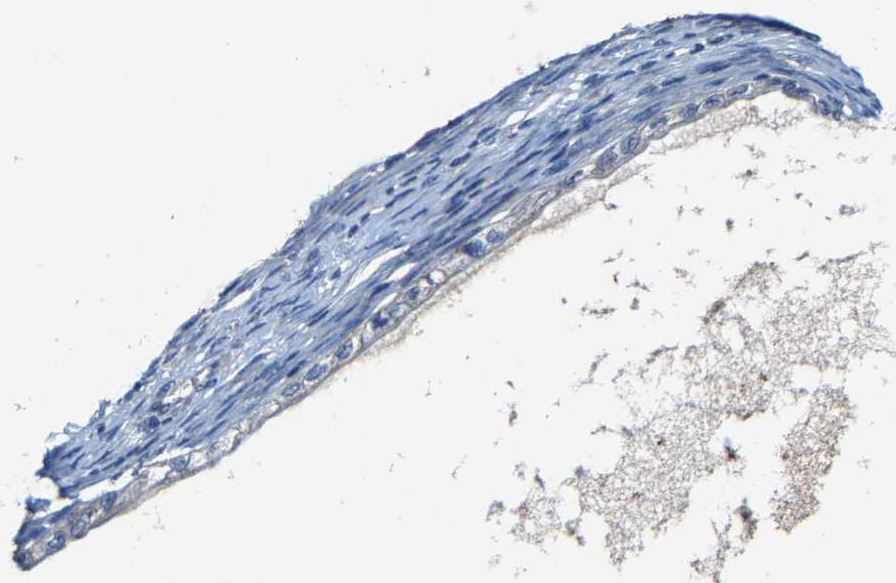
{"staining": {"intensity": "negative", "quantity": "none", "location": "none"}, "tissue": "ovarian cancer", "cell_type": "Tumor cells", "image_type": "cancer", "snomed": [{"axis": "morphology", "description": "Cystadenocarcinoma, mucinous, NOS"}, {"axis": "topography", "description": "Ovary"}], "caption": "Mucinous cystadenocarcinoma (ovarian) was stained to show a protein in brown. There is no significant staining in tumor cells. (Immunohistochemistry (ihc), brightfield microscopy, high magnification).", "gene": "SLC25A25", "patient": {"sex": "female", "age": 57}}